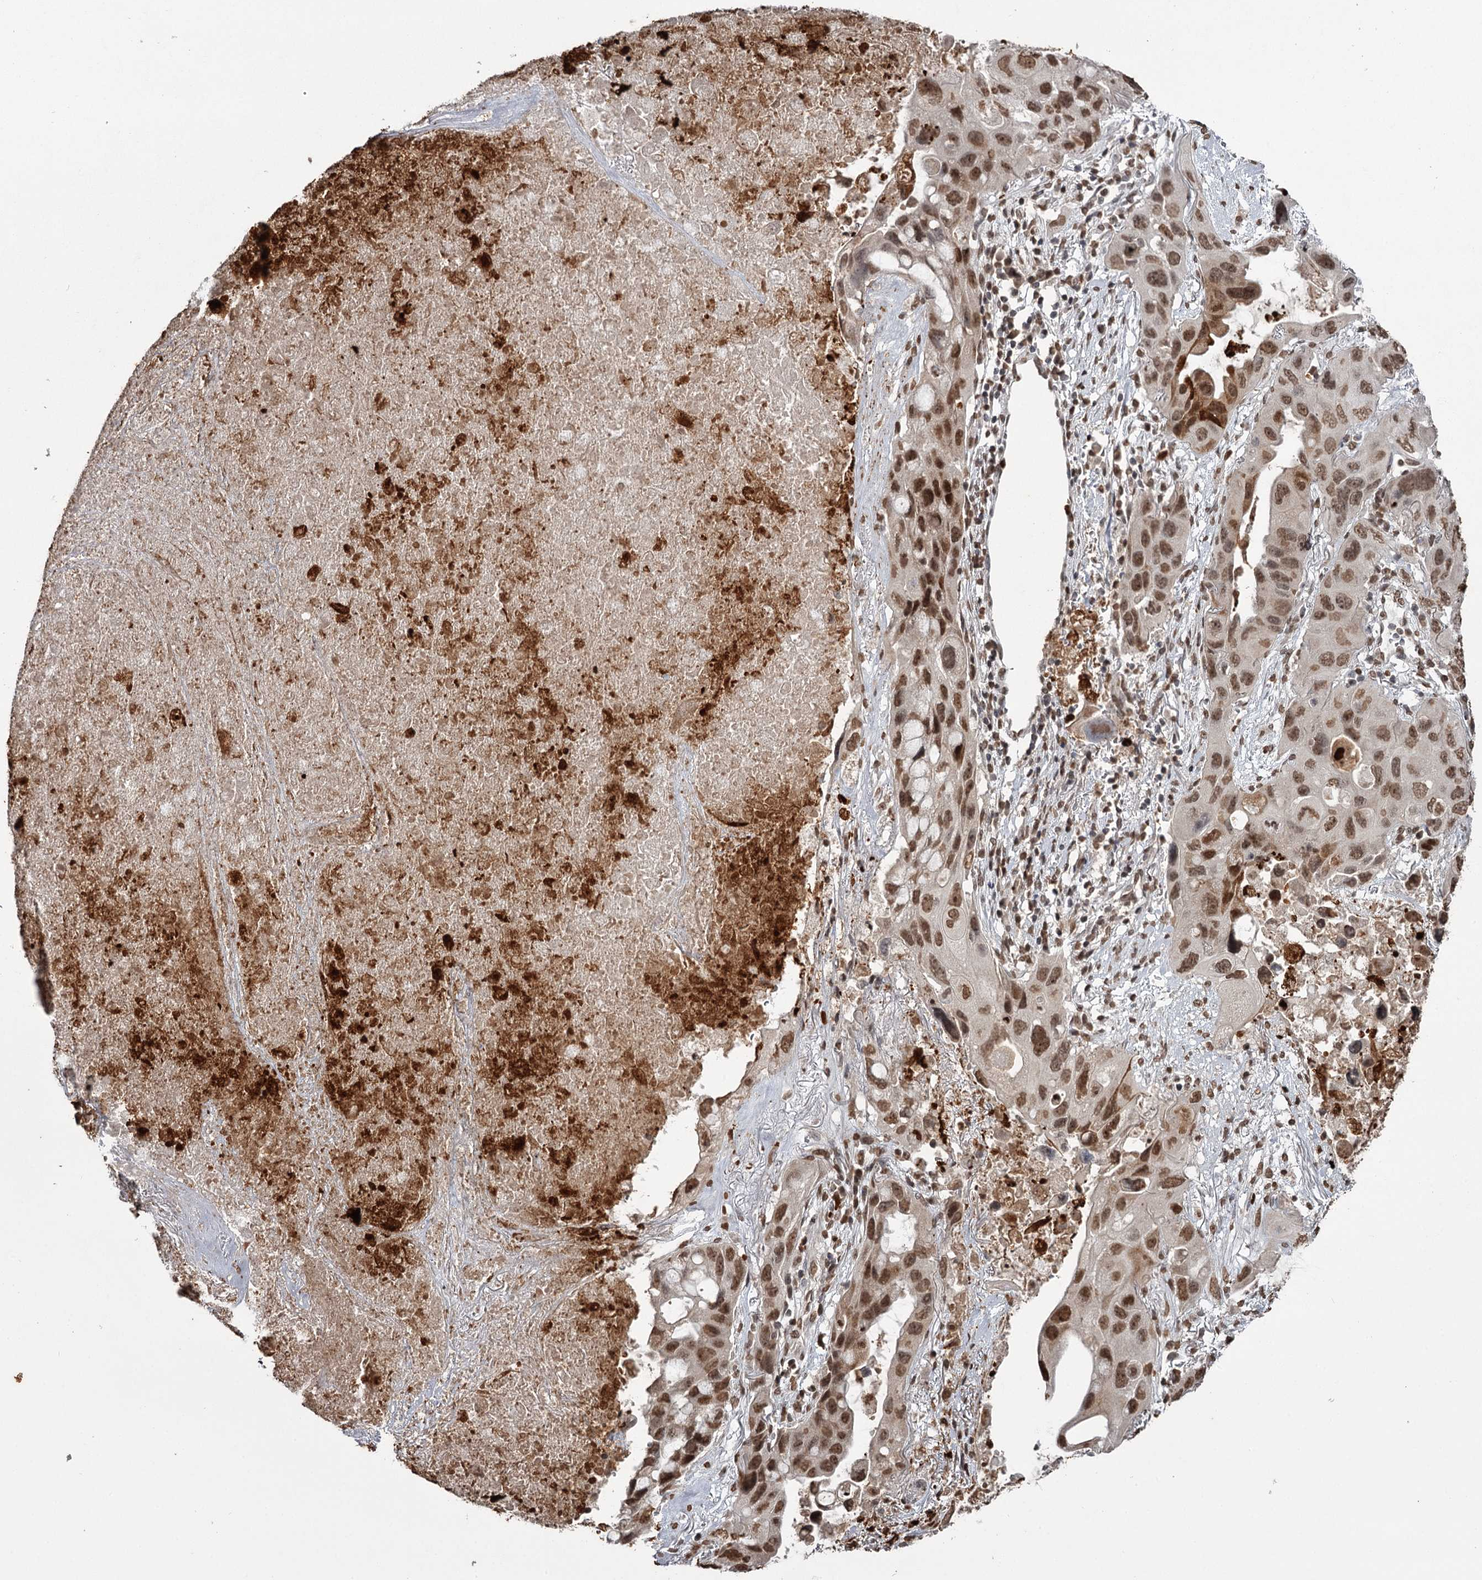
{"staining": {"intensity": "strong", "quantity": ">75%", "location": "nuclear"}, "tissue": "lung cancer", "cell_type": "Tumor cells", "image_type": "cancer", "snomed": [{"axis": "morphology", "description": "Squamous cell carcinoma, NOS"}, {"axis": "topography", "description": "Lung"}], "caption": "Tumor cells demonstrate strong nuclear staining in approximately >75% of cells in squamous cell carcinoma (lung).", "gene": "THYN1", "patient": {"sex": "female", "age": 73}}